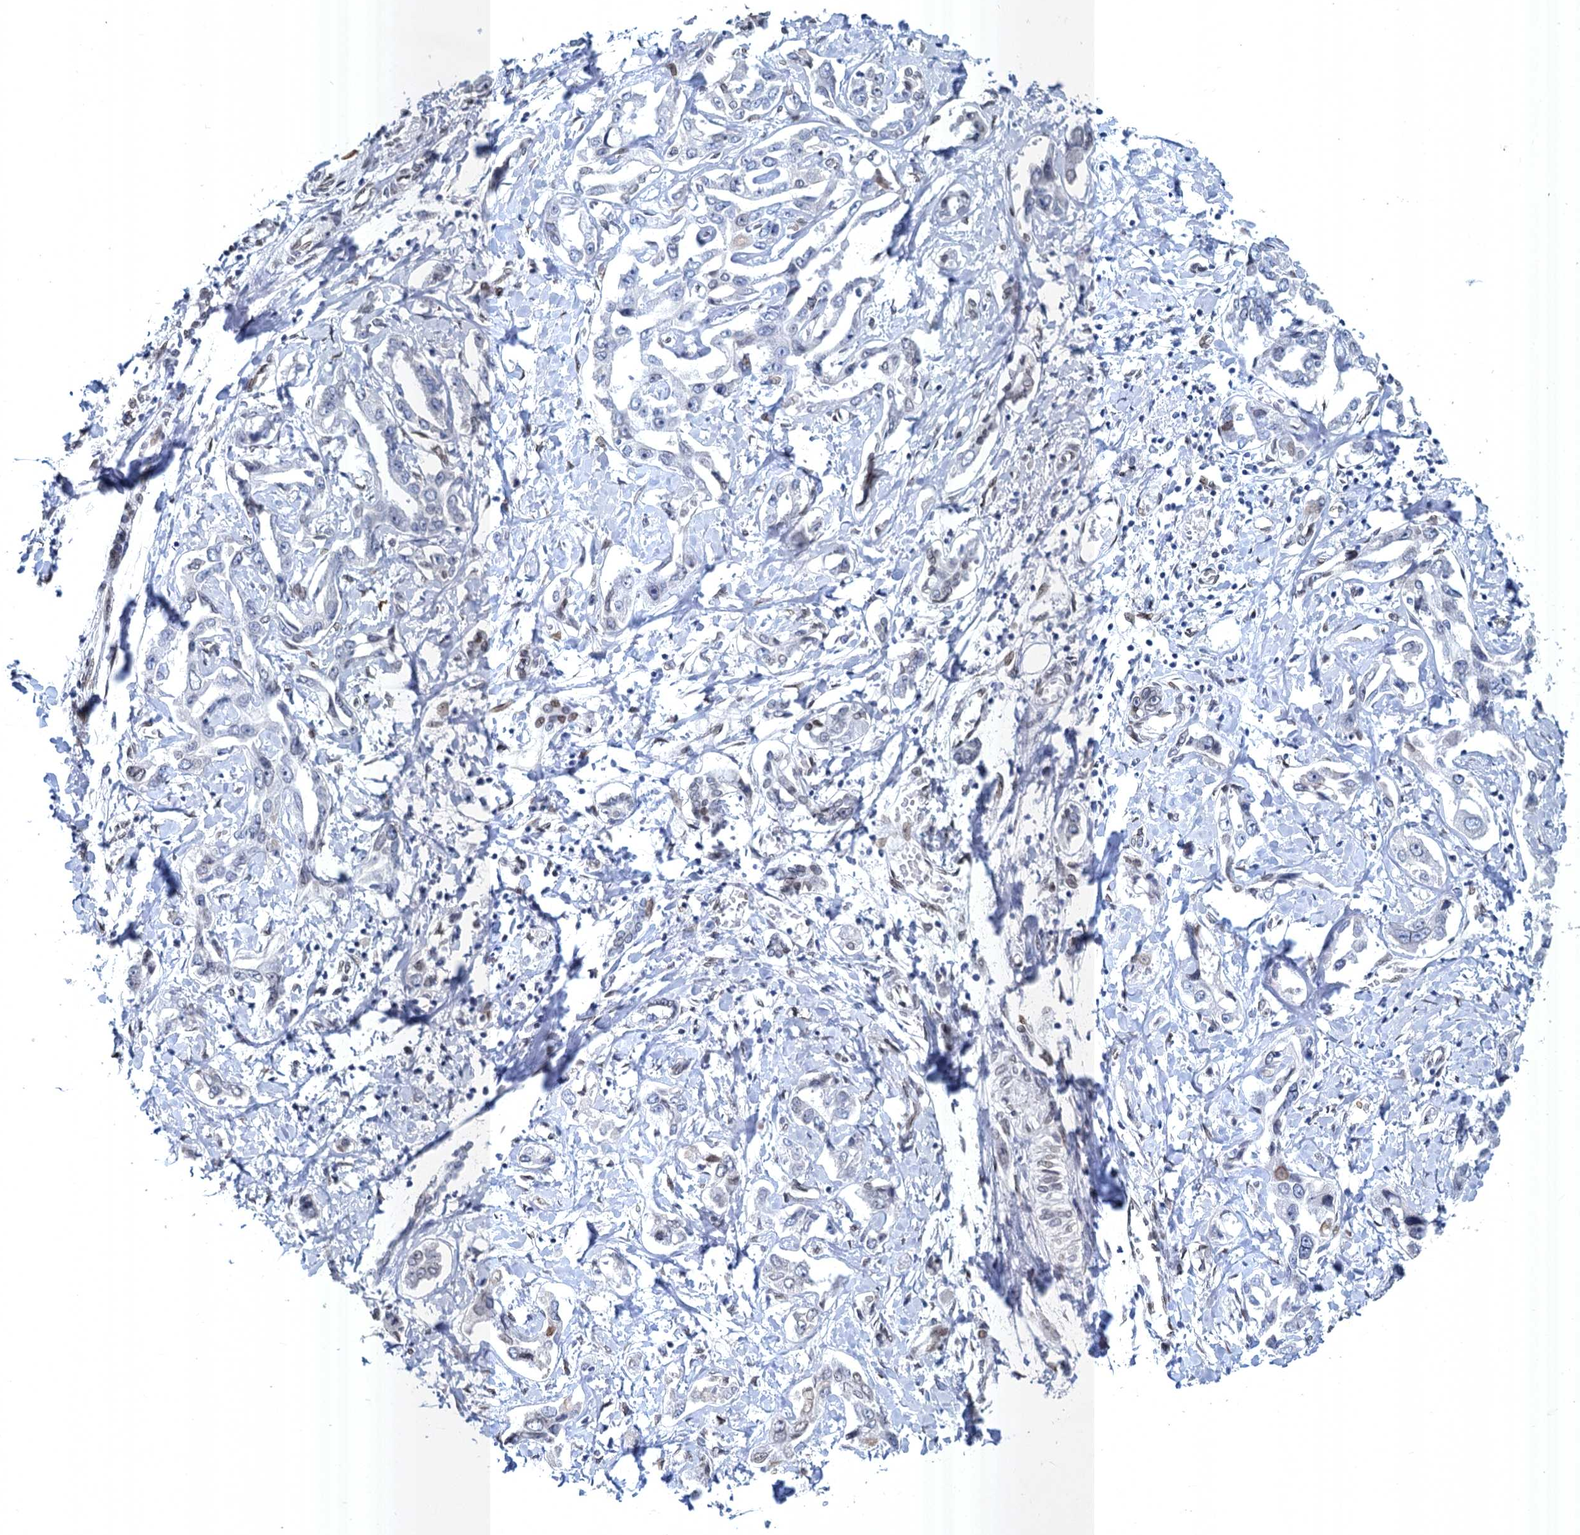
{"staining": {"intensity": "negative", "quantity": "none", "location": "none"}, "tissue": "liver cancer", "cell_type": "Tumor cells", "image_type": "cancer", "snomed": [{"axis": "morphology", "description": "Cholangiocarcinoma"}, {"axis": "topography", "description": "Liver"}], "caption": "Liver cancer (cholangiocarcinoma) was stained to show a protein in brown. There is no significant expression in tumor cells. (Brightfield microscopy of DAB (3,3'-diaminobenzidine) IHC at high magnification).", "gene": "PRSS35", "patient": {"sex": "male", "age": 59}}